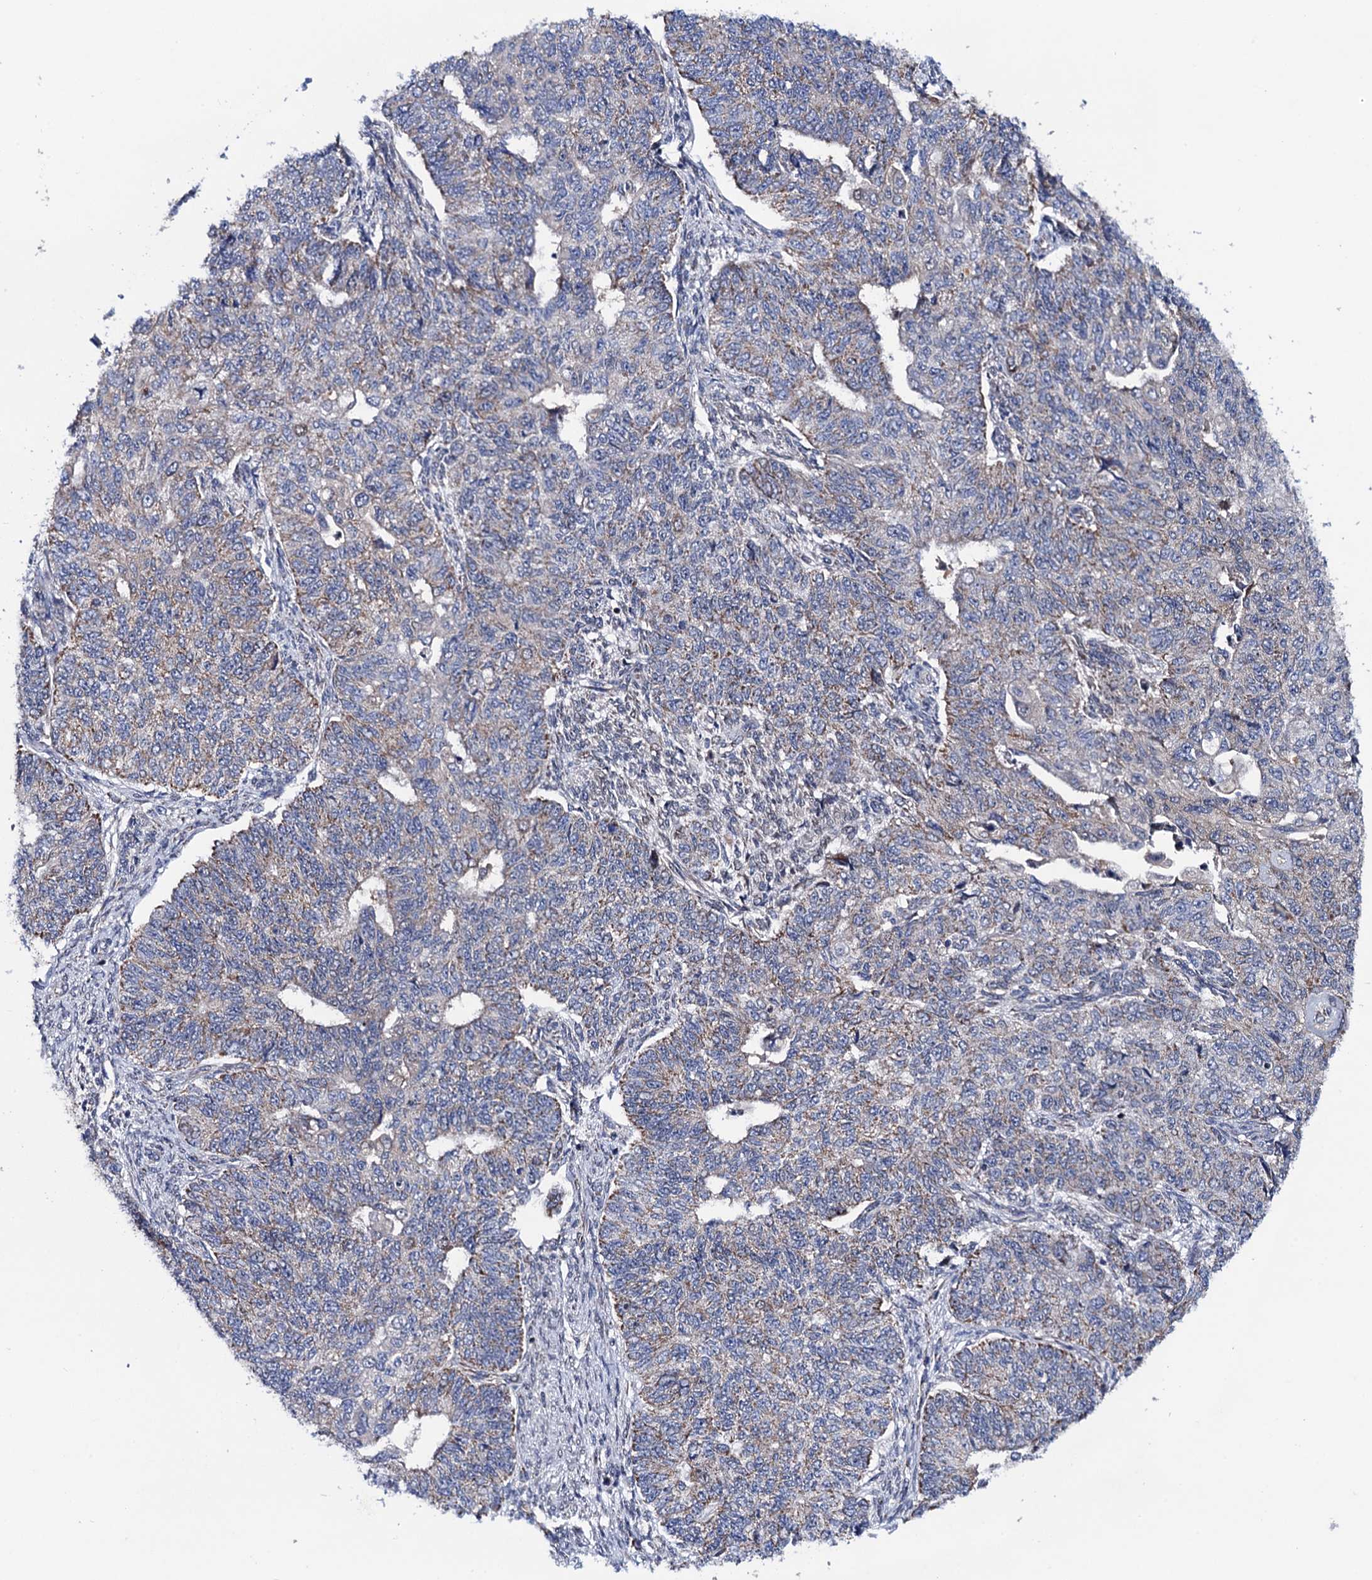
{"staining": {"intensity": "weak", "quantity": "<25%", "location": "cytoplasmic/membranous"}, "tissue": "endometrial cancer", "cell_type": "Tumor cells", "image_type": "cancer", "snomed": [{"axis": "morphology", "description": "Adenocarcinoma, NOS"}, {"axis": "topography", "description": "Endometrium"}], "caption": "Tumor cells show no significant positivity in endometrial cancer (adenocarcinoma).", "gene": "PTCD3", "patient": {"sex": "female", "age": 32}}